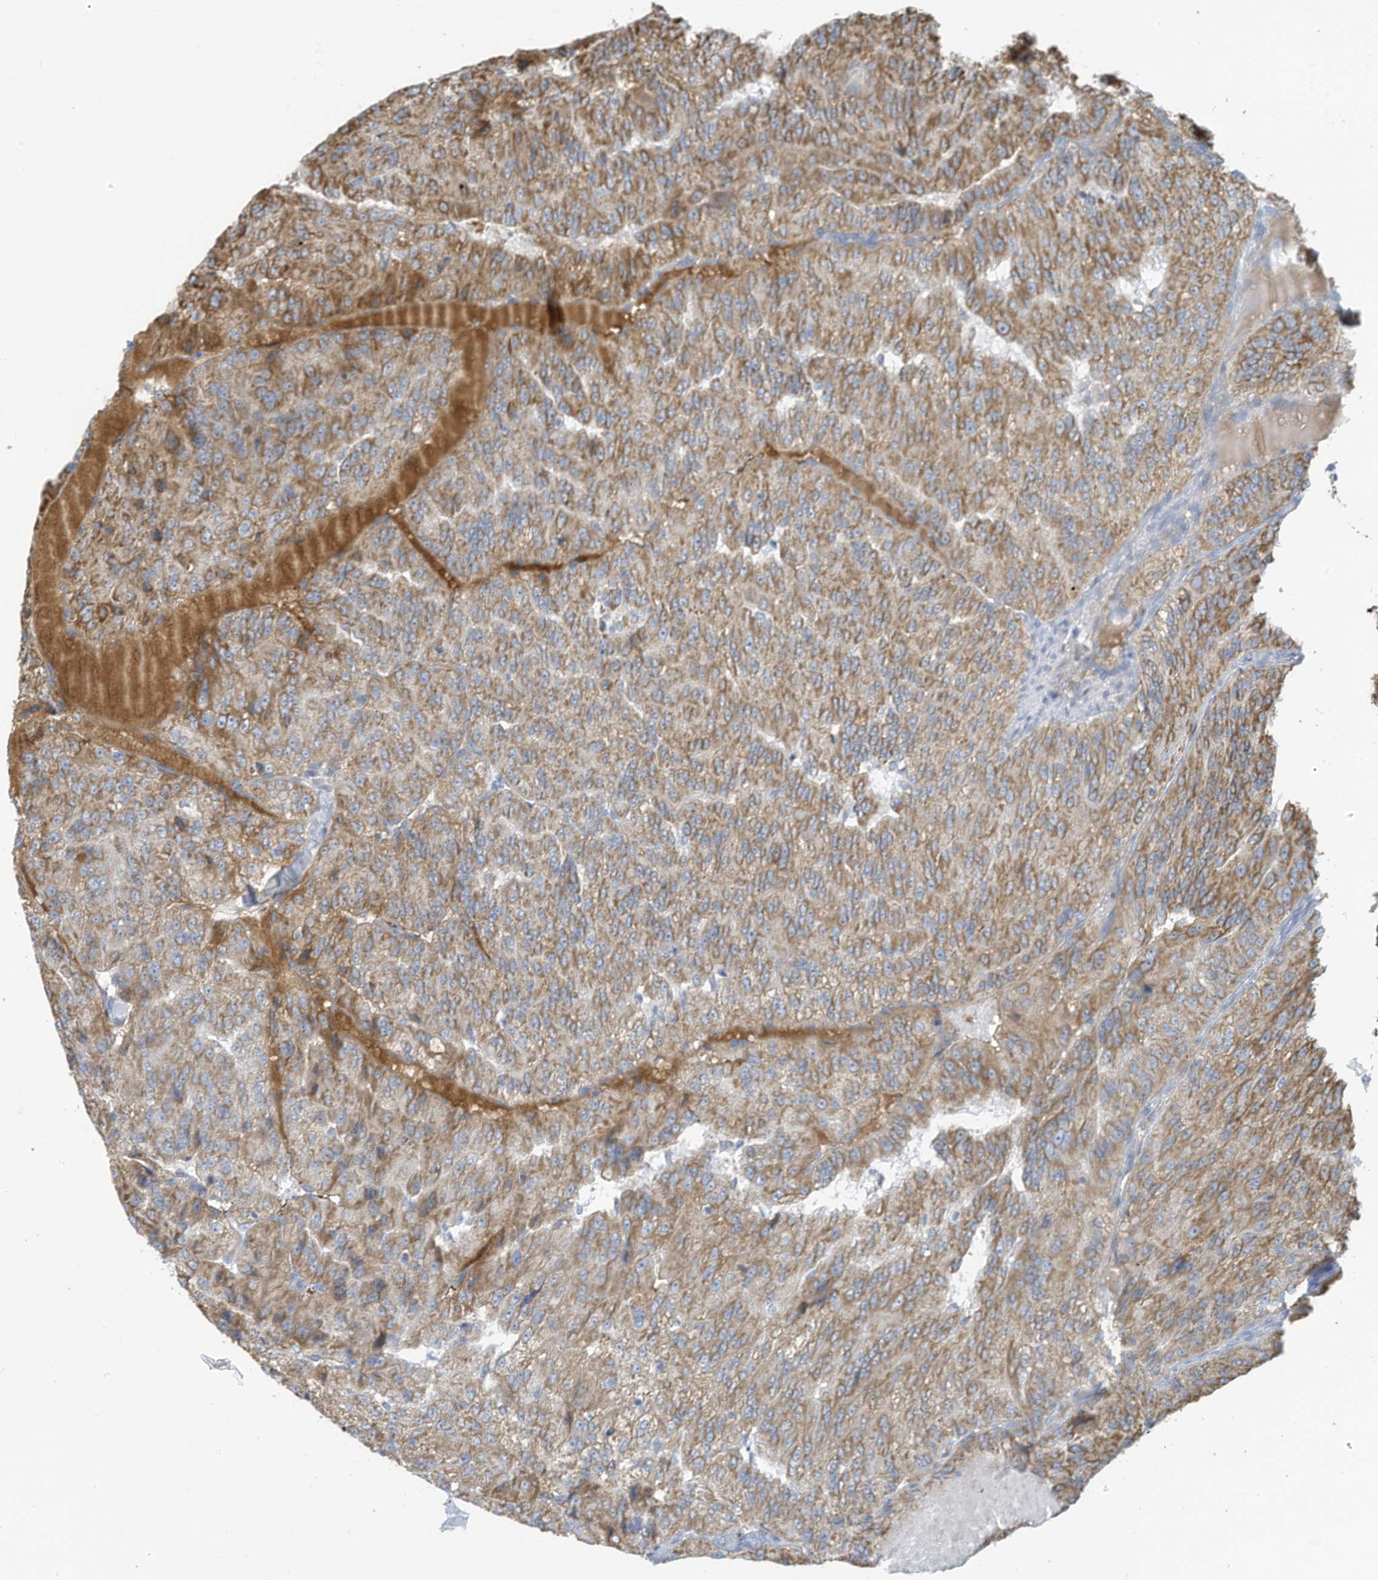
{"staining": {"intensity": "moderate", "quantity": ">75%", "location": "cytoplasmic/membranous"}, "tissue": "renal cancer", "cell_type": "Tumor cells", "image_type": "cancer", "snomed": [{"axis": "morphology", "description": "Adenocarcinoma, NOS"}, {"axis": "topography", "description": "Kidney"}], "caption": "Renal cancer (adenocarcinoma) stained with a protein marker shows moderate staining in tumor cells.", "gene": "NLN", "patient": {"sex": "female", "age": 63}}